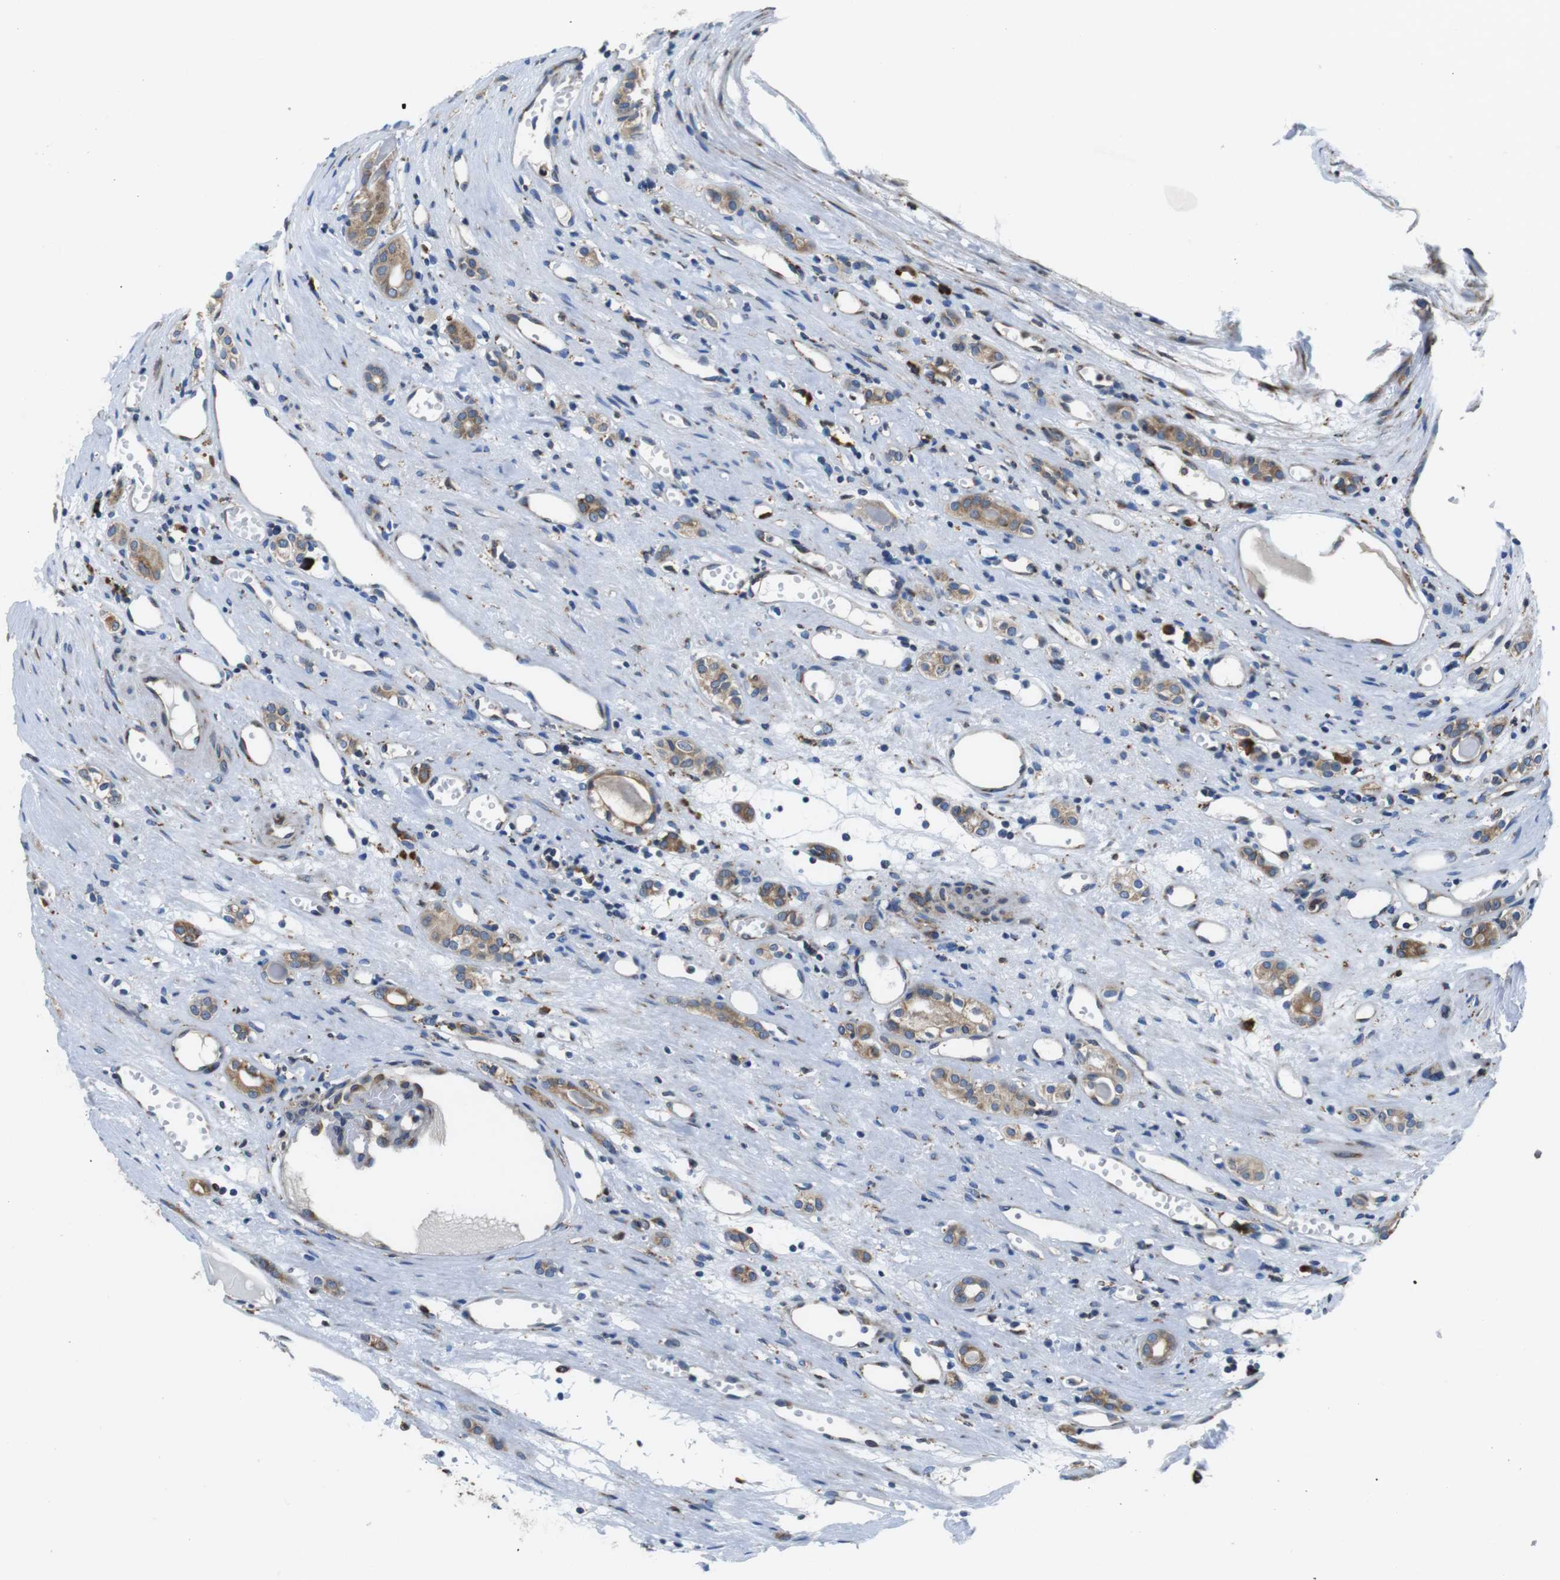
{"staining": {"intensity": "weak", "quantity": ">75%", "location": "cytoplasmic/membranous"}, "tissue": "renal cancer", "cell_type": "Tumor cells", "image_type": "cancer", "snomed": [{"axis": "morphology", "description": "Adenocarcinoma, NOS"}, {"axis": "topography", "description": "Kidney"}], "caption": "Immunohistochemistry (IHC) of human renal cancer (adenocarcinoma) demonstrates low levels of weak cytoplasmic/membranous expression in approximately >75% of tumor cells.", "gene": "UGGT1", "patient": {"sex": "male", "age": 56}}